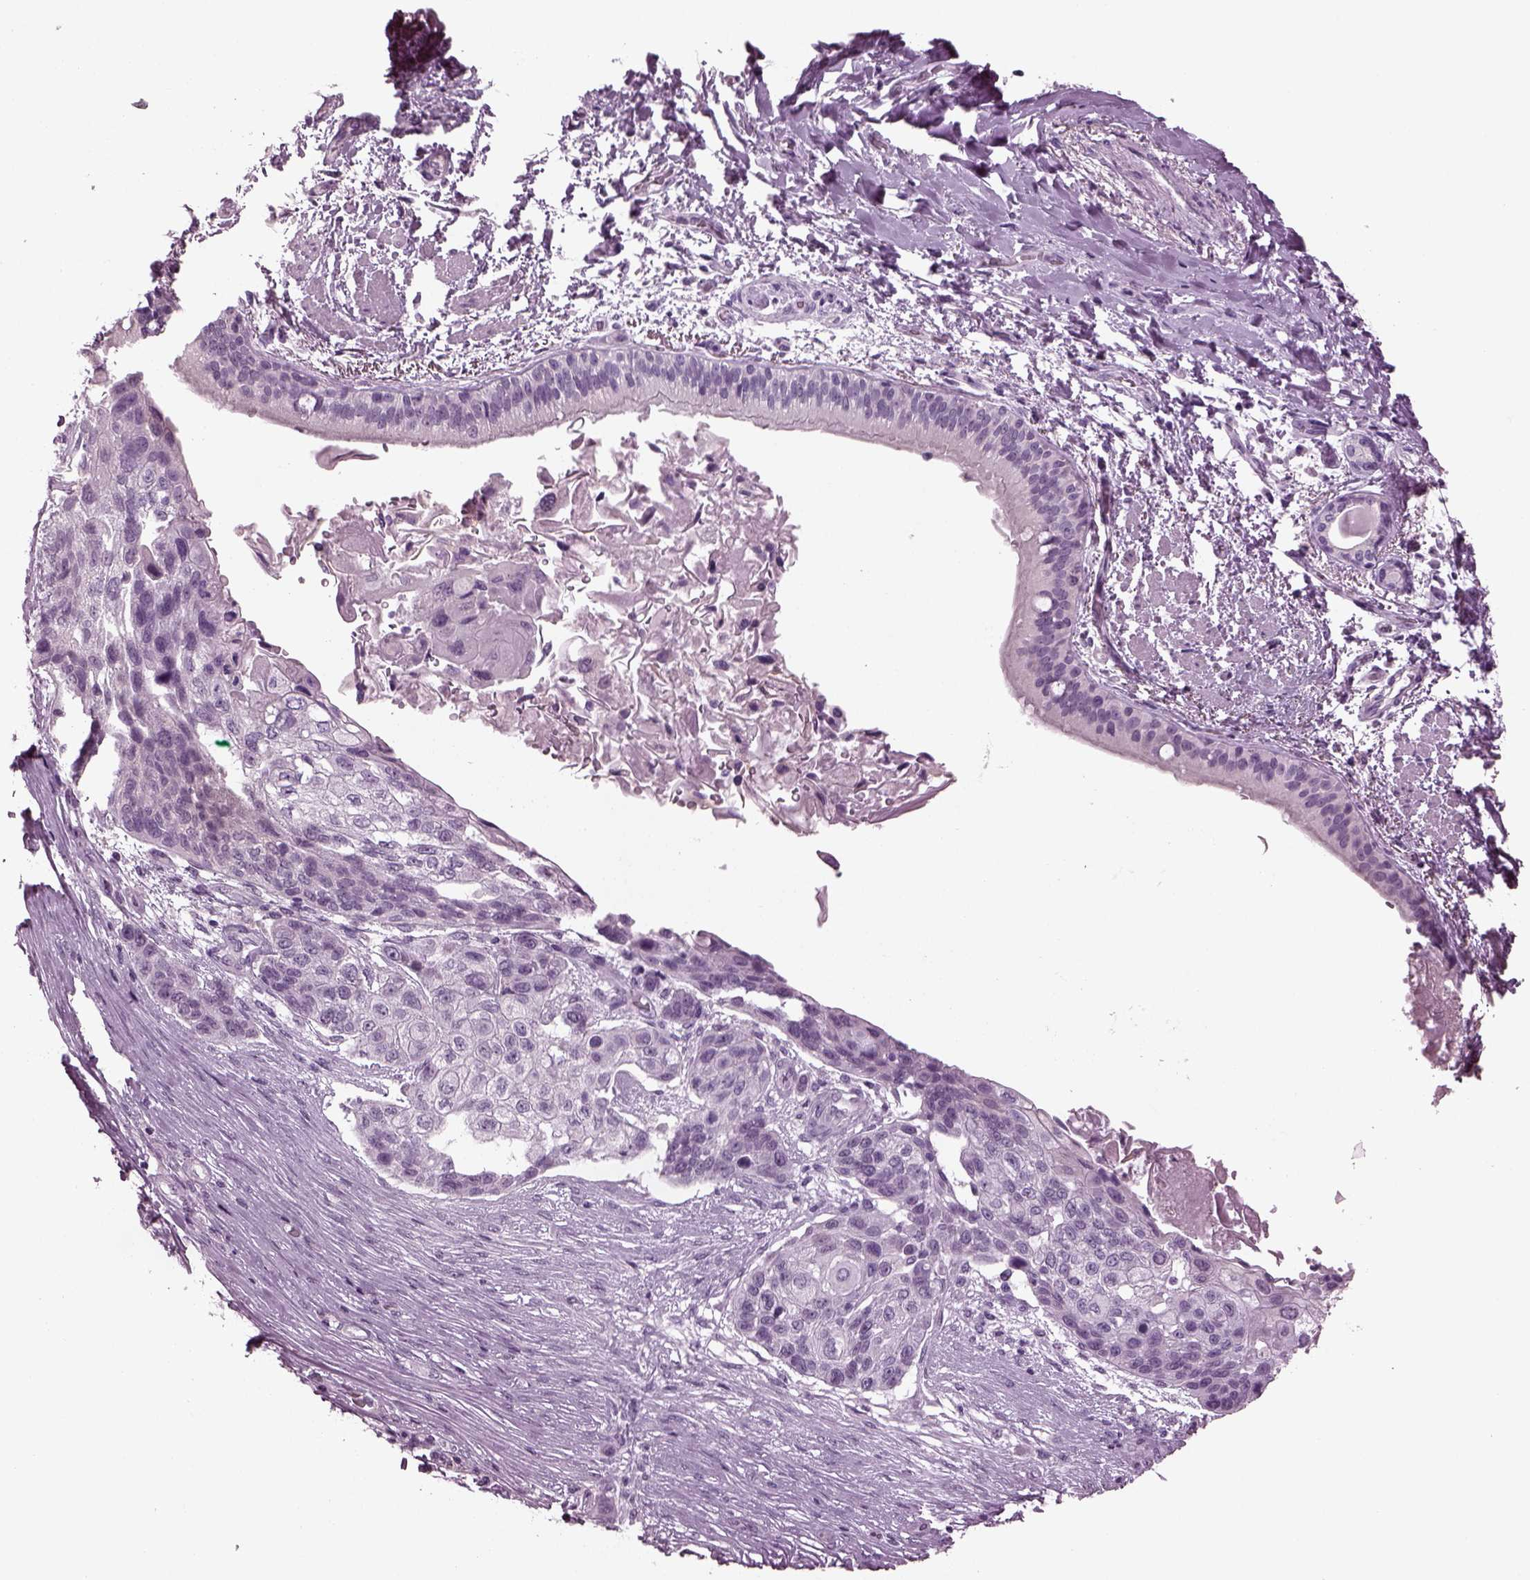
{"staining": {"intensity": "negative", "quantity": "none", "location": "none"}, "tissue": "lung cancer", "cell_type": "Tumor cells", "image_type": "cancer", "snomed": [{"axis": "morphology", "description": "Squamous cell carcinoma, NOS"}, {"axis": "topography", "description": "Lung"}], "caption": "Immunohistochemistry (IHC) image of lung cancer stained for a protein (brown), which exhibits no staining in tumor cells. Brightfield microscopy of immunohistochemistry stained with DAB (3,3'-diaminobenzidine) (brown) and hematoxylin (blue), captured at high magnification.", "gene": "SLC6A17", "patient": {"sex": "male", "age": 69}}